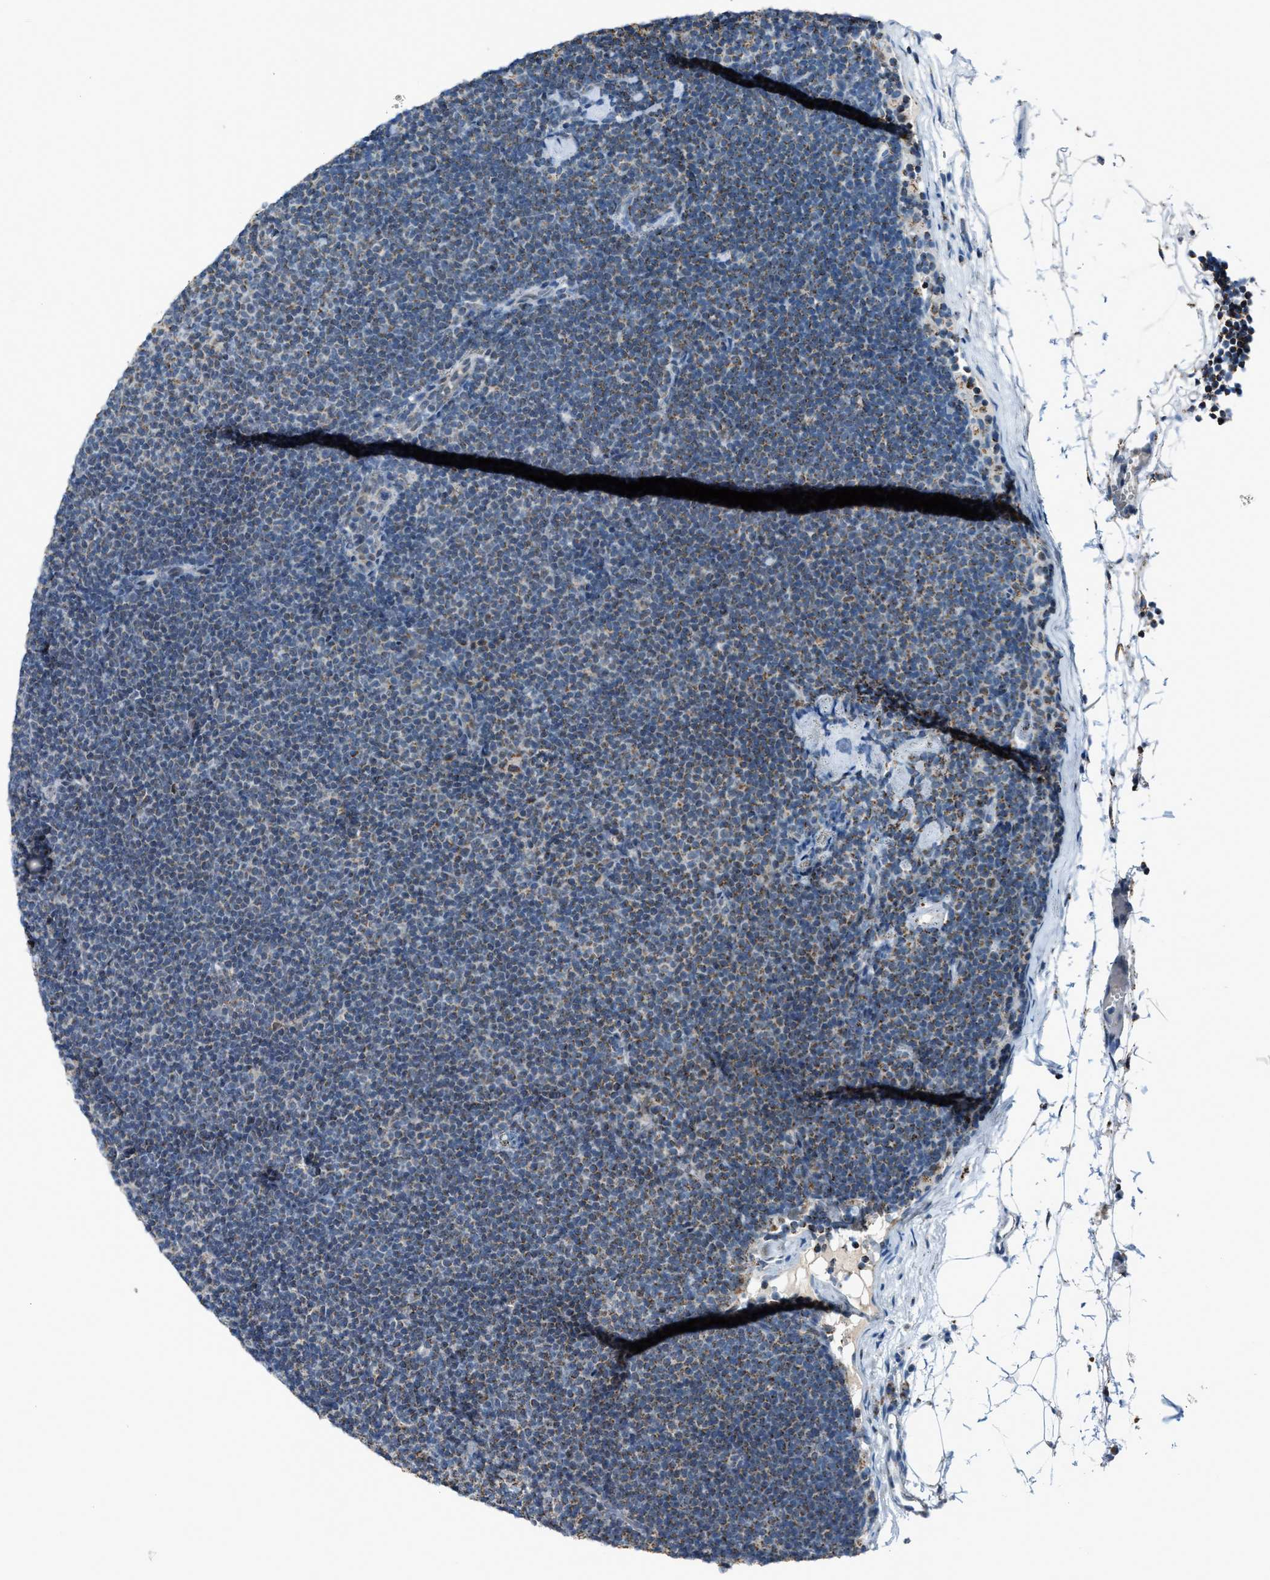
{"staining": {"intensity": "moderate", "quantity": "<25%", "location": "cytoplasmic/membranous"}, "tissue": "lymphoma", "cell_type": "Tumor cells", "image_type": "cancer", "snomed": [{"axis": "morphology", "description": "Malignant lymphoma, non-Hodgkin's type, Low grade"}, {"axis": "topography", "description": "Lymph node"}], "caption": "Protein staining demonstrates moderate cytoplasmic/membranous staining in about <25% of tumor cells in low-grade malignant lymphoma, non-Hodgkin's type.", "gene": "CHN2", "patient": {"sex": "female", "age": 53}}